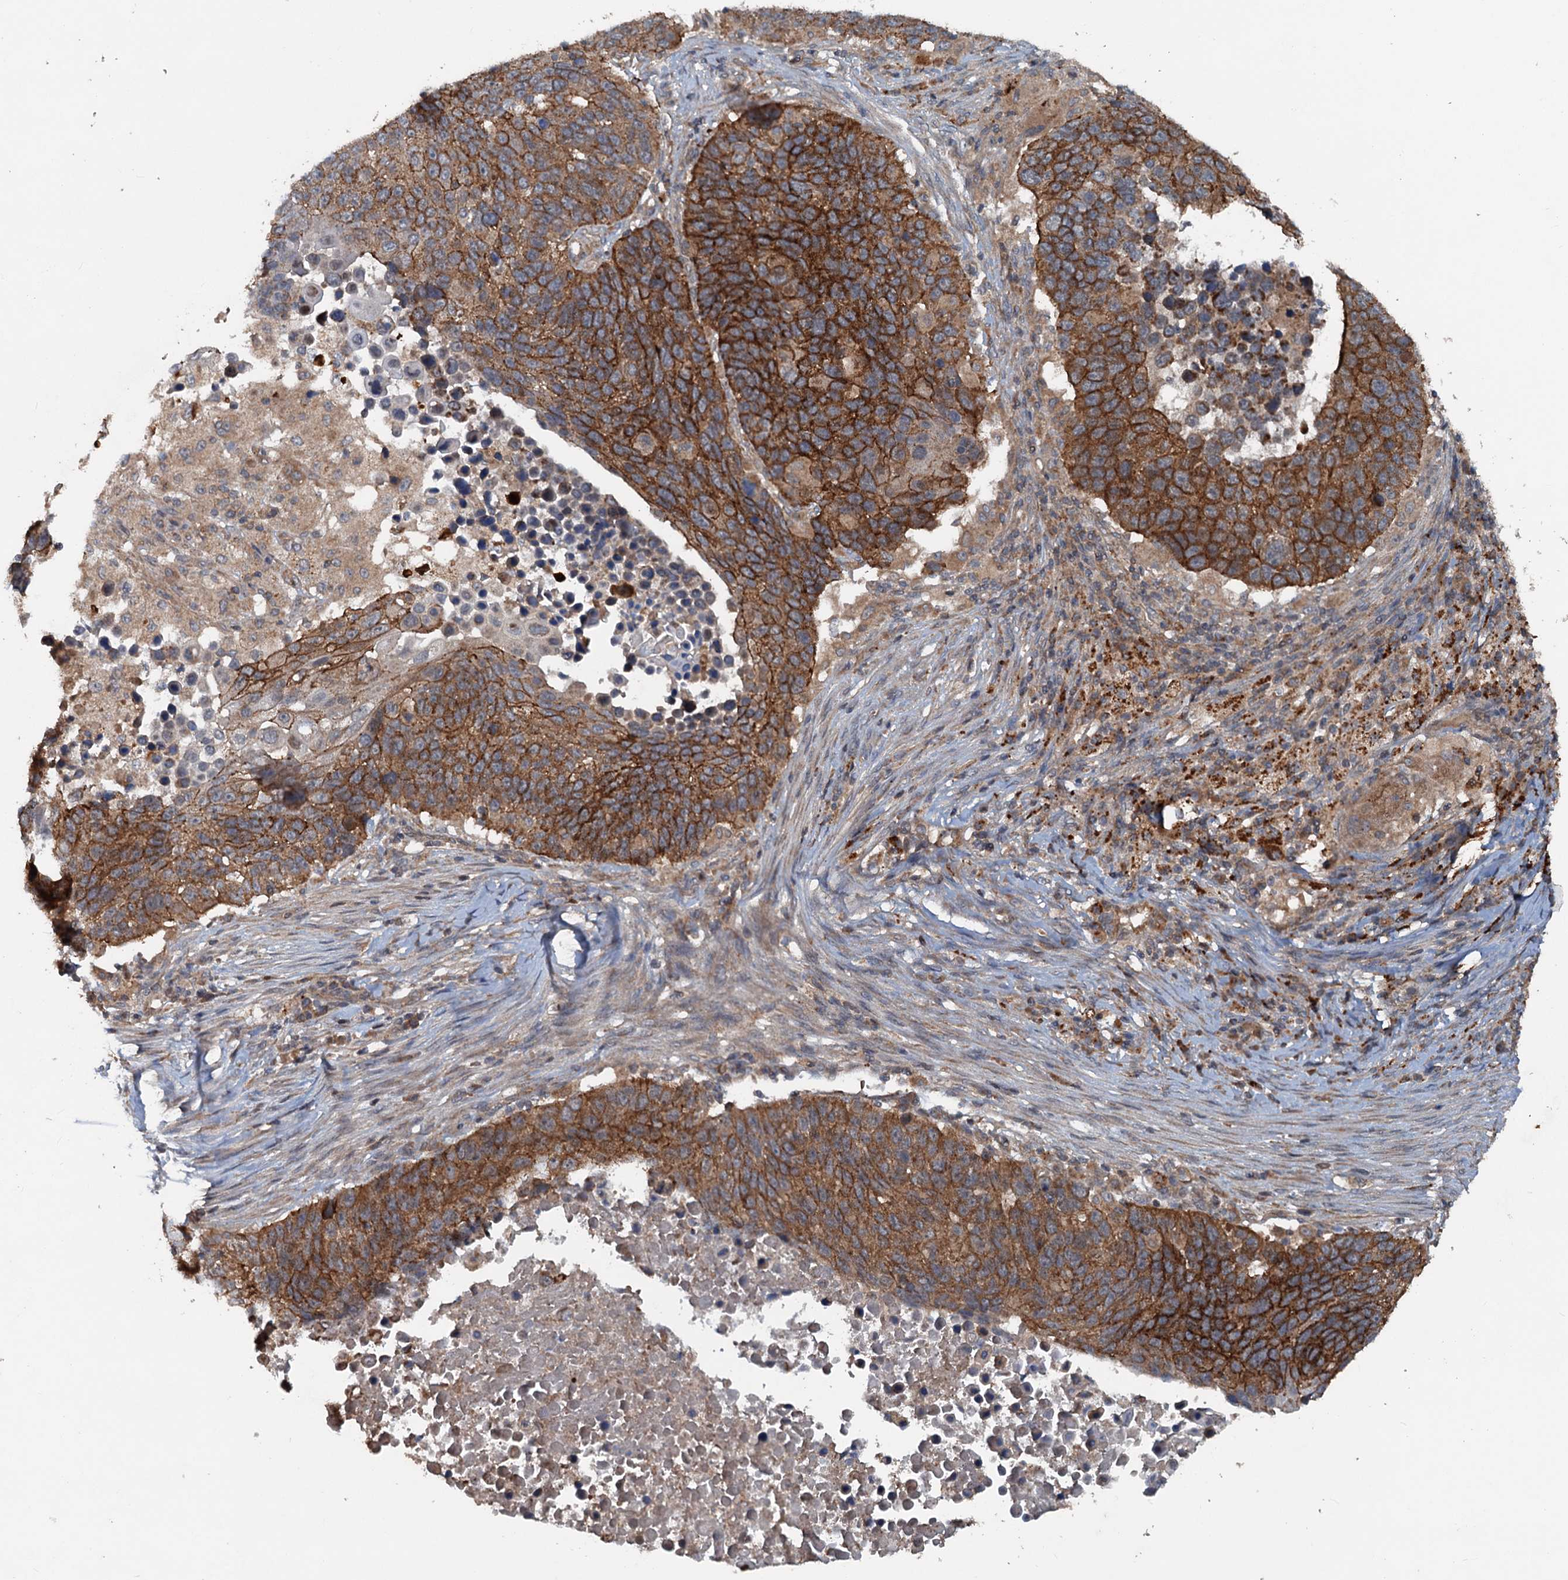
{"staining": {"intensity": "strong", "quantity": ">75%", "location": "cytoplasmic/membranous"}, "tissue": "lung cancer", "cell_type": "Tumor cells", "image_type": "cancer", "snomed": [{"axis": "morphology", "description": "Normal tissue, NOS"}, {"axis": "morphology", "description": "Squamous cell carcinoma, NOS"}, {"axis": "topography", "description": "Lymph node"}, {"axis": "topography", "description": "Lung"}], "caption": "This is an image of immunohistochemistry staining of lung cancer (squamous cell carcinoma), which shows strong positivity in the cytoplasmic/membranous of tumor cells.", "gene": "N4BP2L2", "patient": {"sex": "male", "age": 66}}